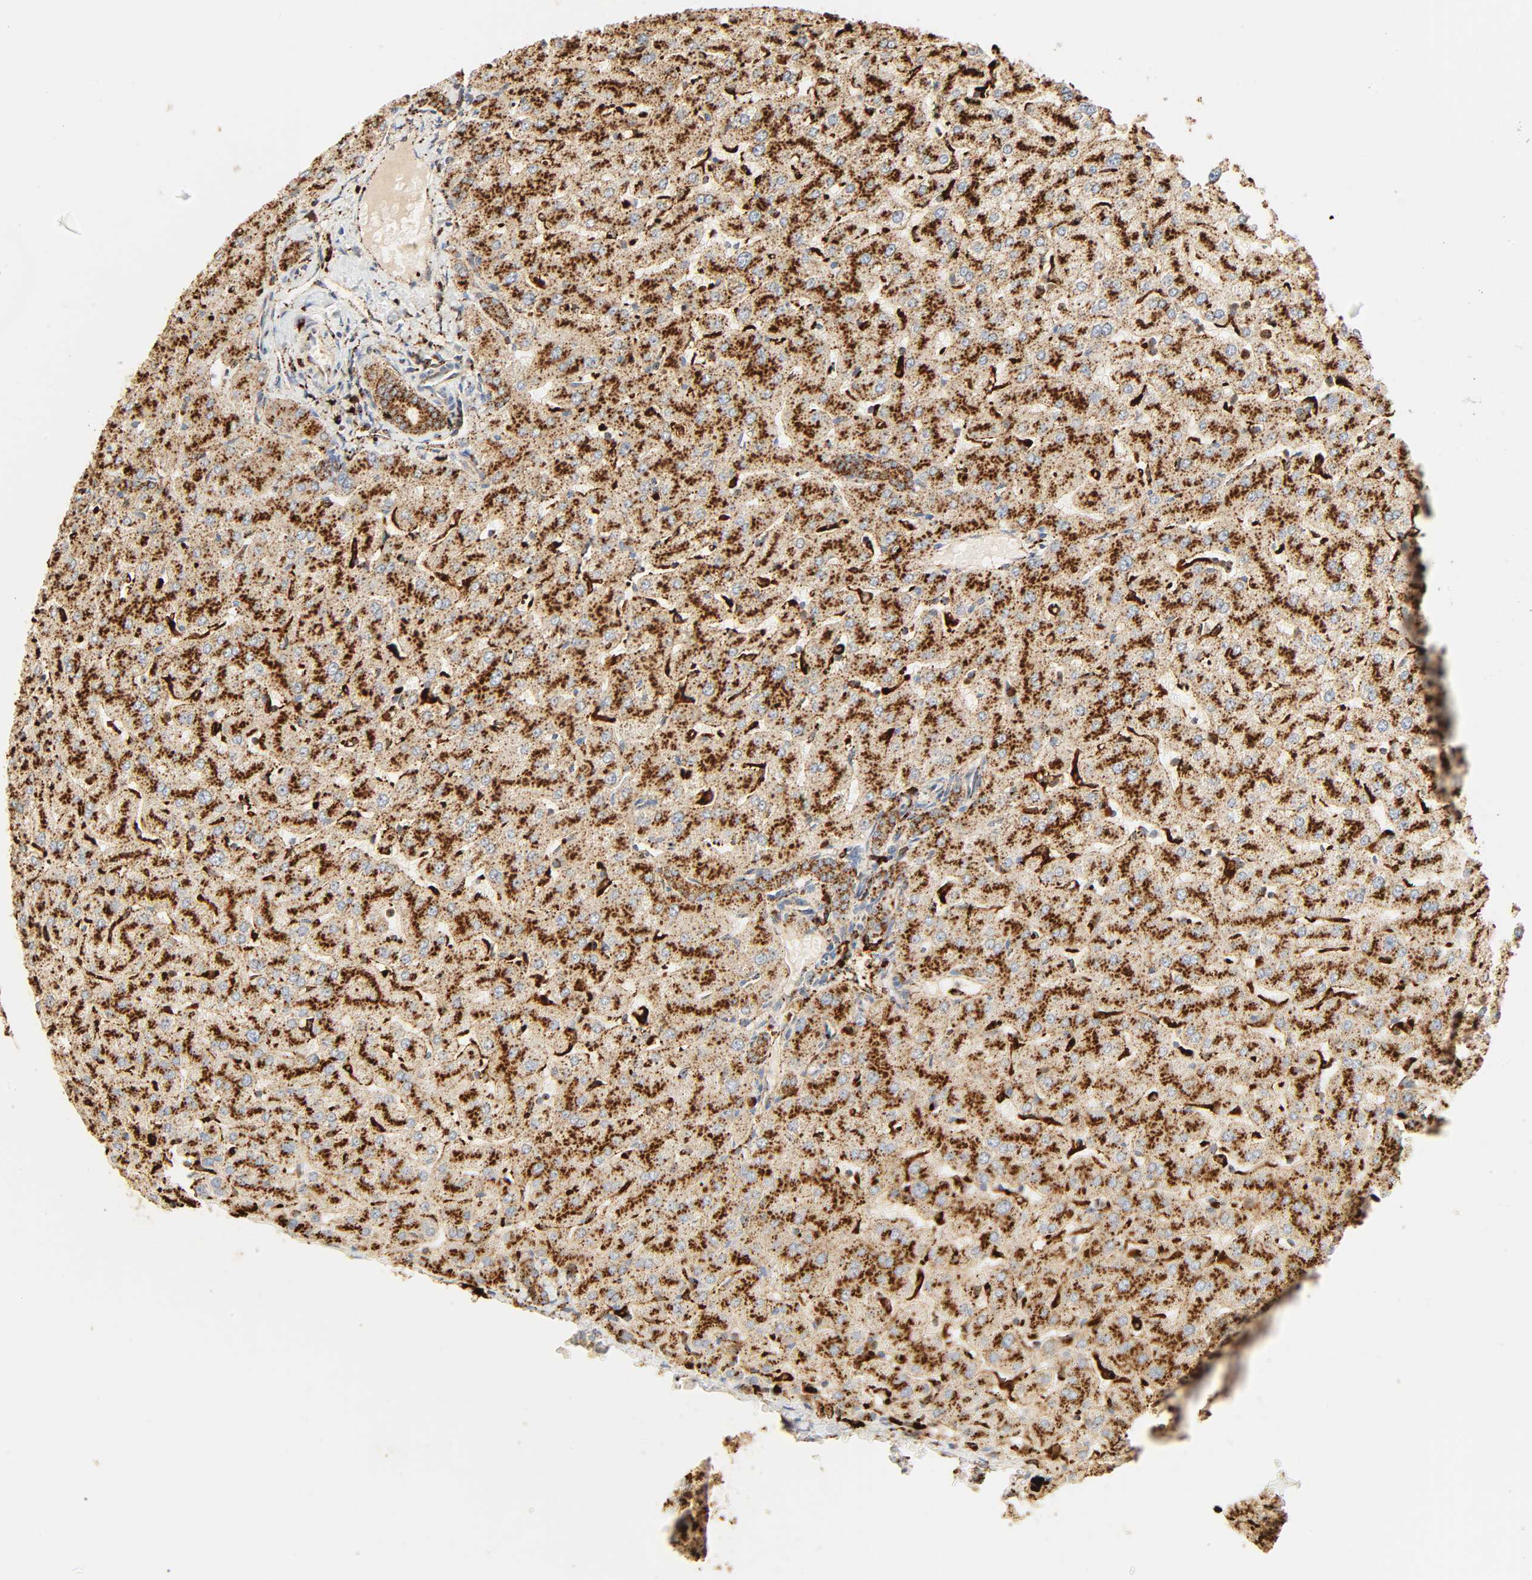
{"staining": {"intensity": "strong", "quantity": ">75%", "location": "cytoplasmic/membranous"}, "tissue": "liver", "cell_type": "Cholangiocytes", "image_type": "normal", "snomed": [{"axis": "morphology", "description": "Normal tissue, NOS"}, {"axis": "morphology", "description": "Fibrosis, NOS"}, {"axis": "topography", "description": "Liver"}], "caption": "Protein expression analysis of benign liver exhibits strong cytoplasmic/membranous positivity in about >75% of cholangiocytes.", "gene": "PSAP", "patient": {"sex": "female", "age": 29}}